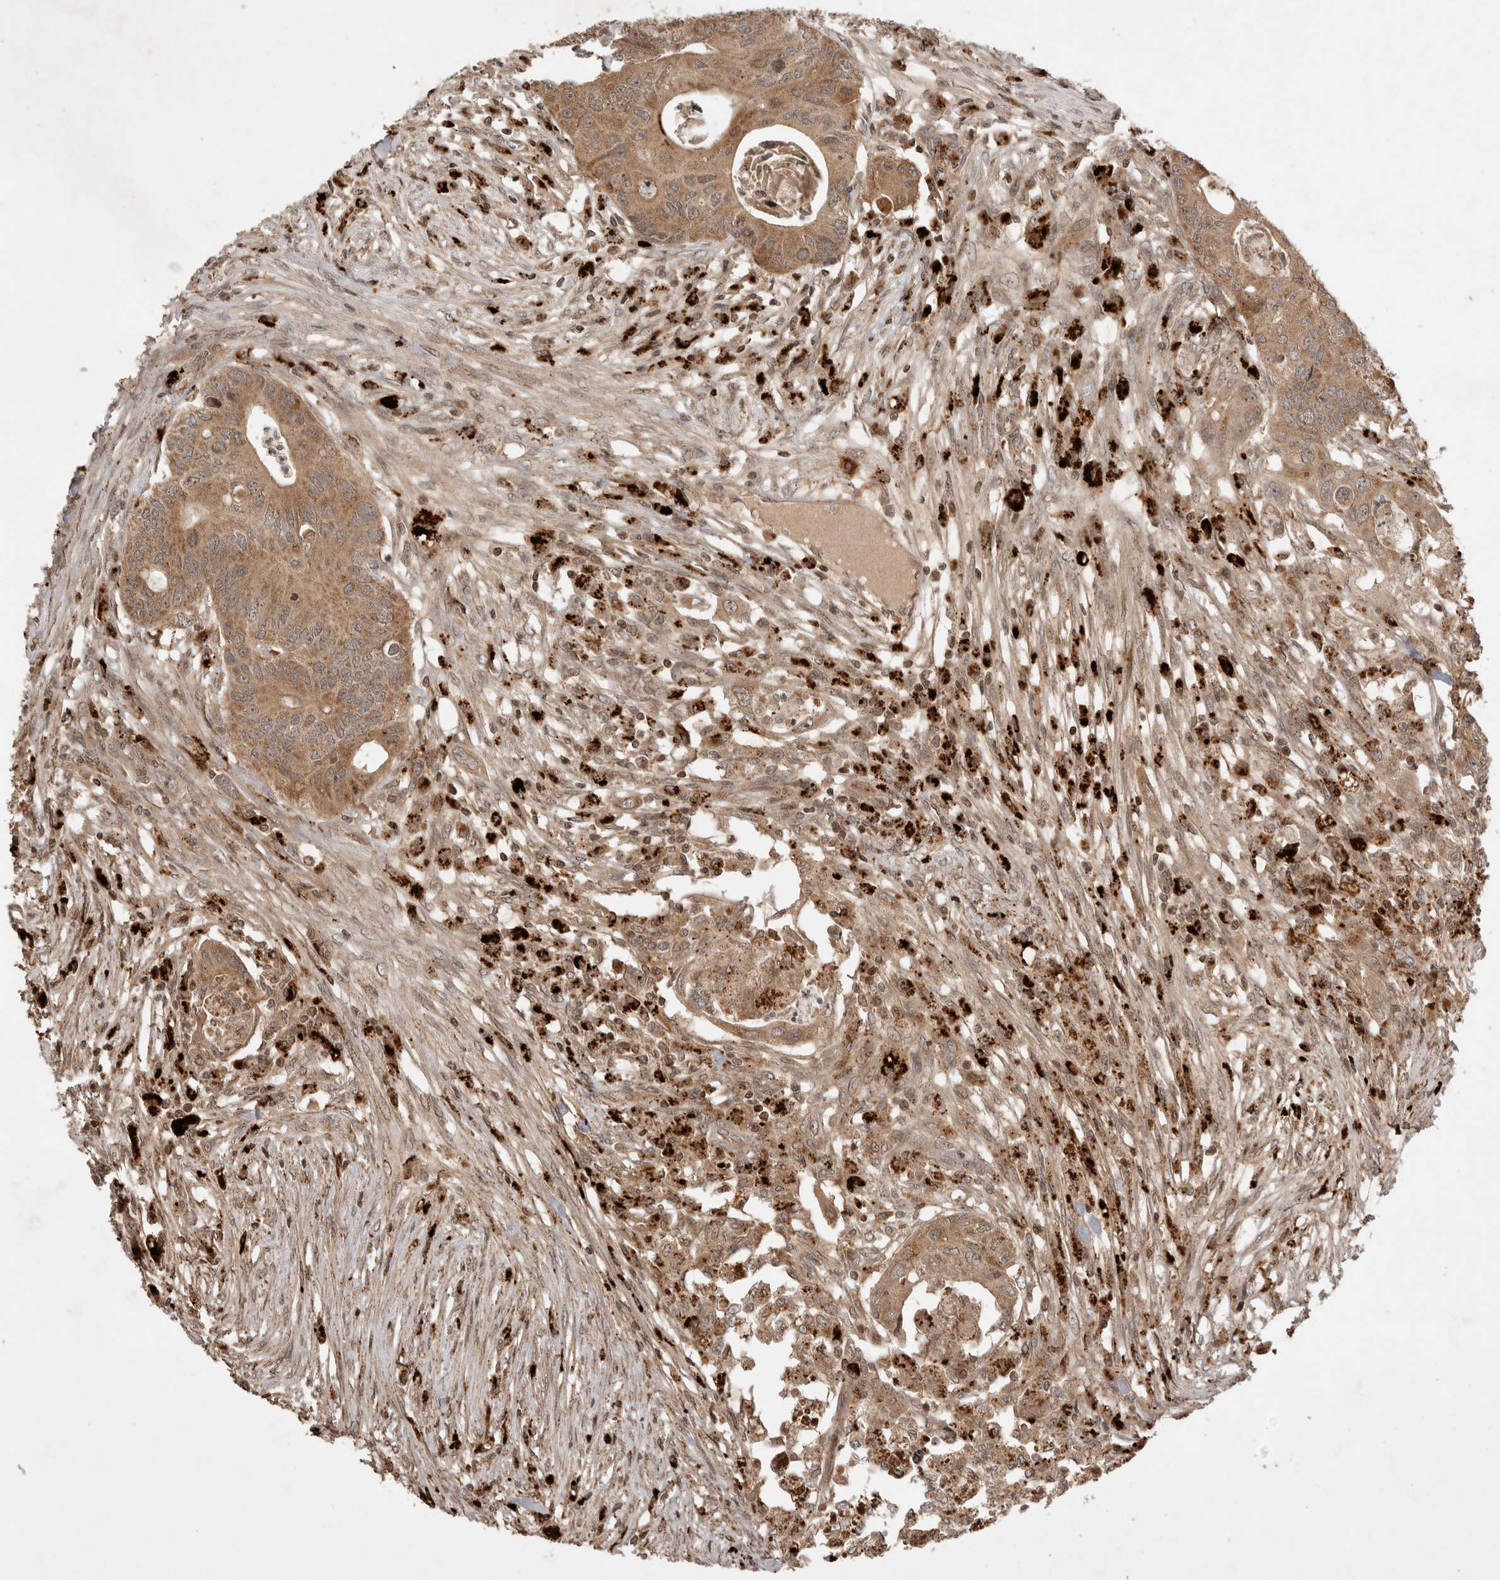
{"staining": {"intensity": "moderate", "quantity": ">75%", "location": "cytoplasmic/membranous"}, "tissue": "colorectal cancer", "cell_type": "Tumor cells", "image_type": "cancer", "snomed": [{"axis": "morphology", "description": "Adenocarcinoma, NOS"}, {"axis": "topography", "description": "Colon"}], "caption": "Adenocarcinoma (colorectal) stained with a protein marker displays moderate staining in tumor cells.", "gene": "FAM221A", "patient": {"sex": "male", "age": 71}}